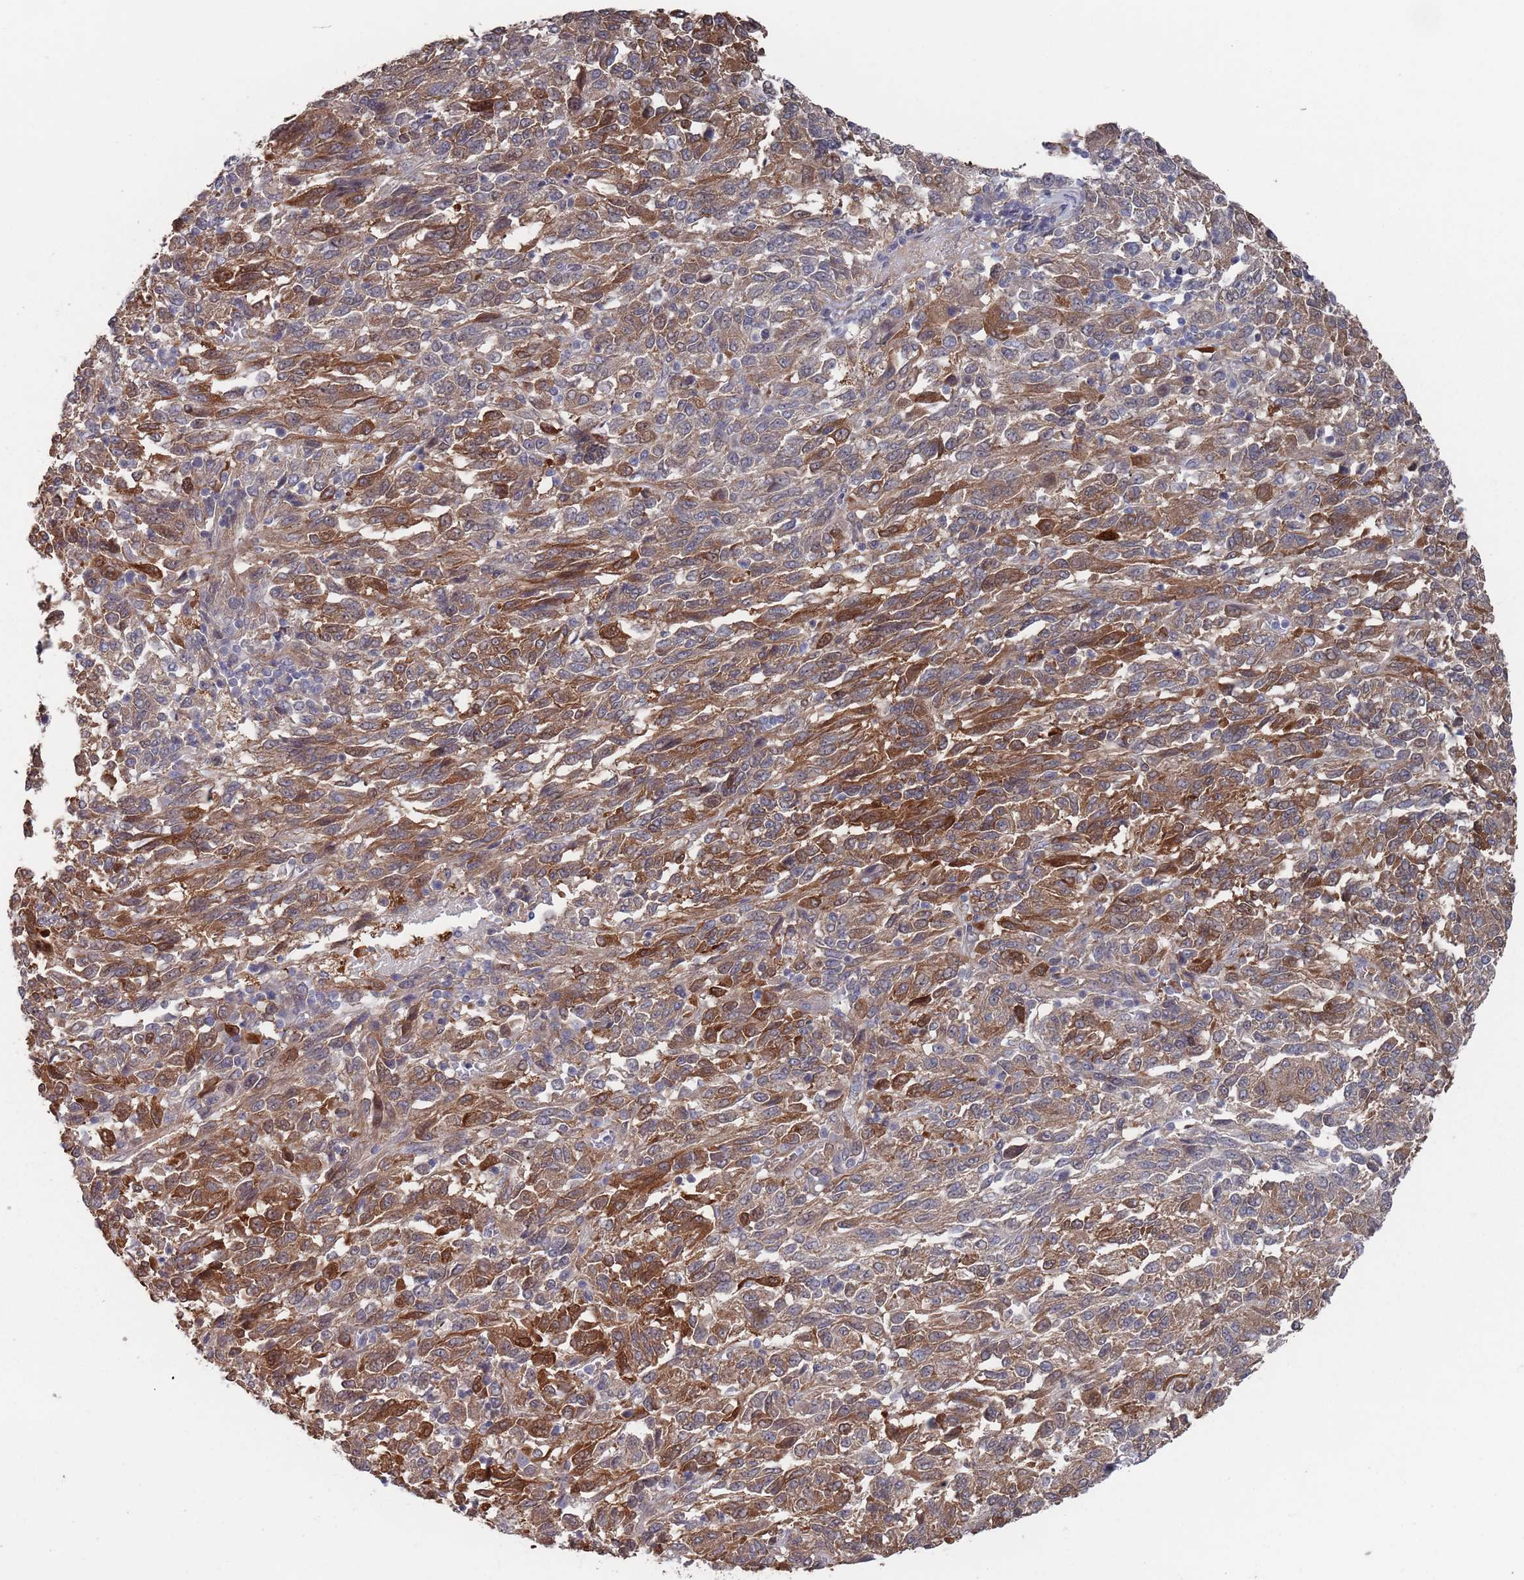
{"staining": {"intensity": "moderate", "quantity": ">75%", "location": "cytoplasmic/membranous"}, "tissue": "melanoma", "cell_type": "Tumor cells", "image_type": "cancer", "snomed": [{"axis": "morphology", "description": "Malignant melanoma, Metastatic site"}, {"axis": "topography", "description": "Lung"}], "caption": "Approximately >75% of tumor cells in melanoma exhibit moderate cytoplasmic/membranous protein staining as visualized by brown immunohistochemical staining.", "gene": "DGKD", "patient": {"sex": "male", "age": 64}}